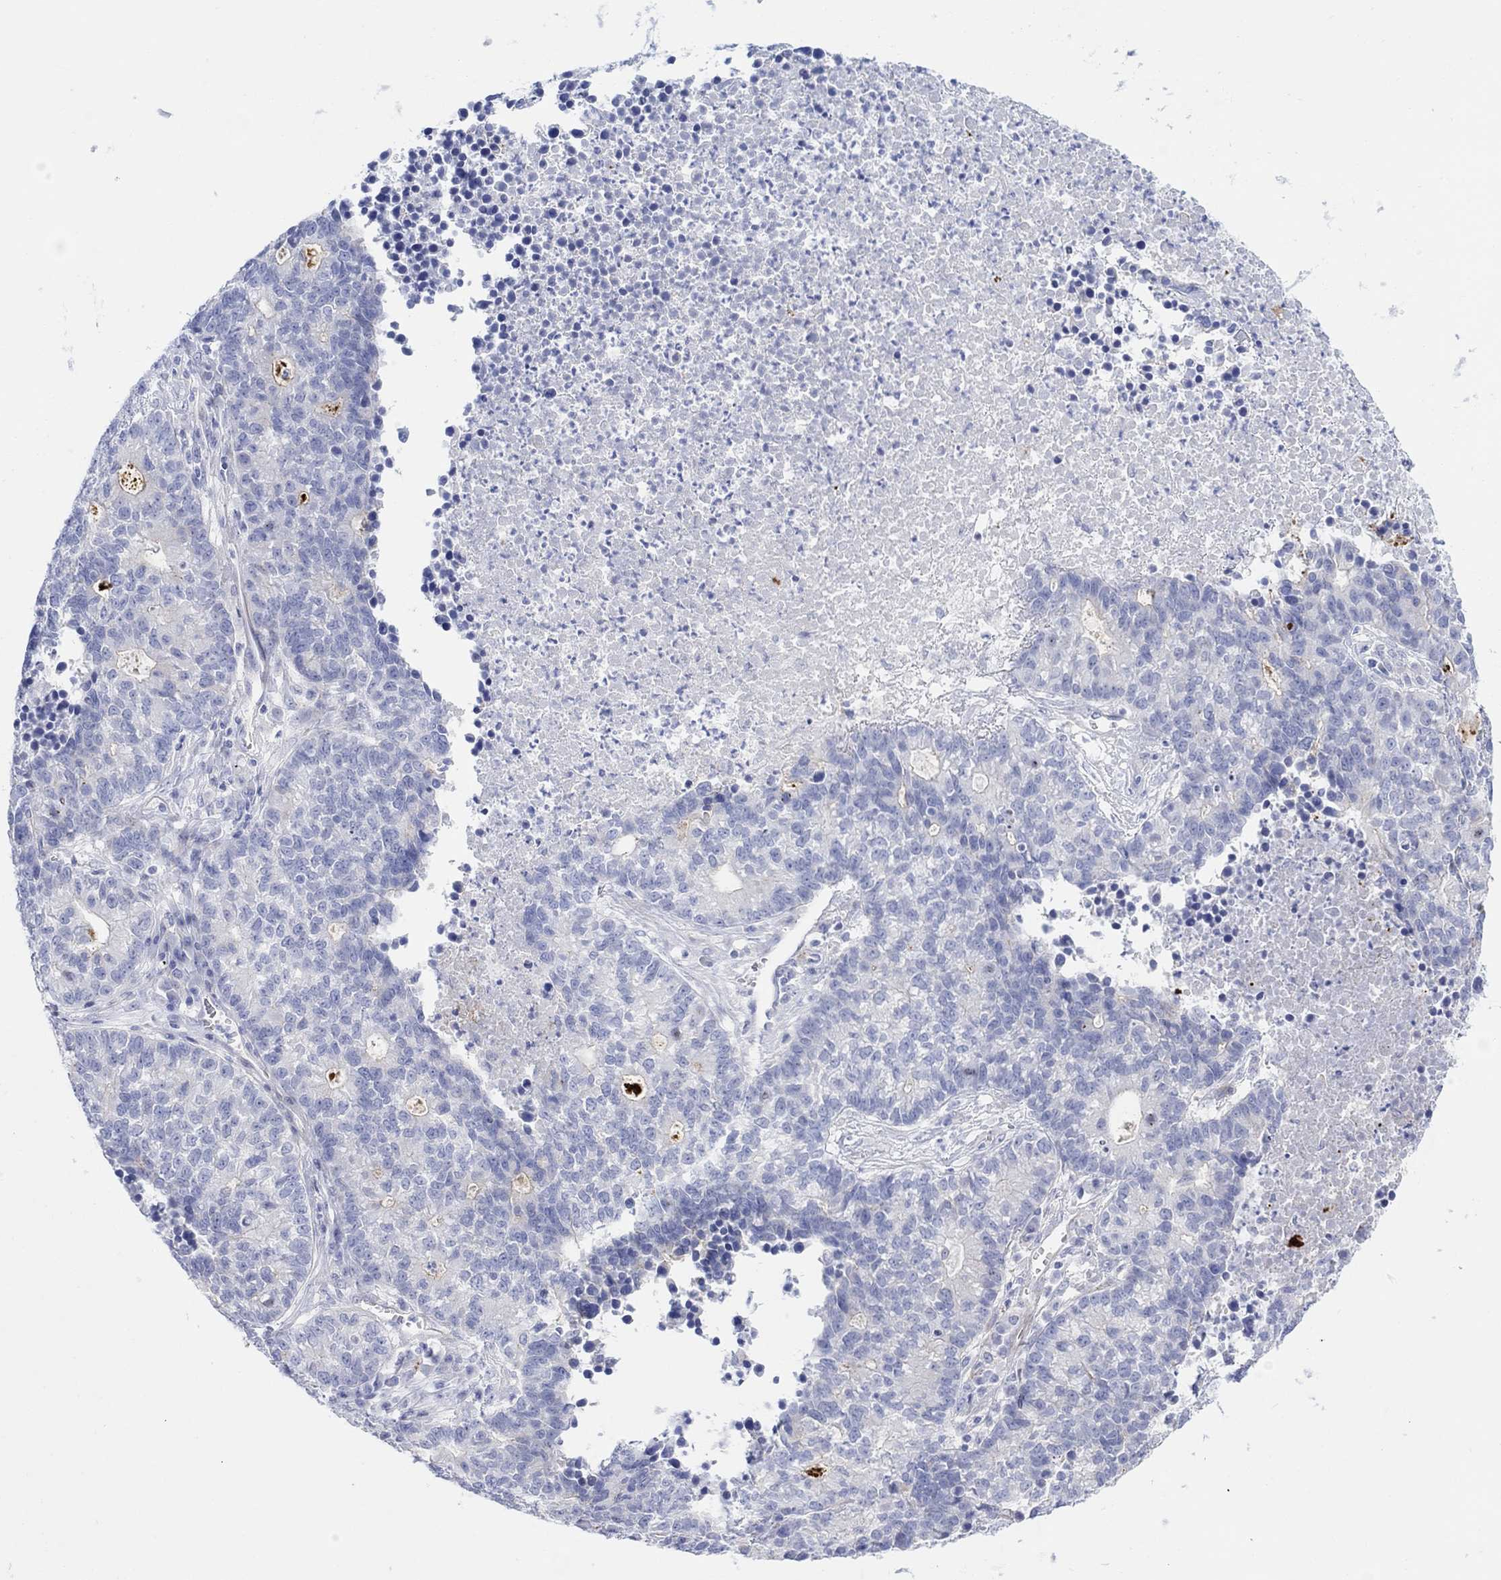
{"staining": {"intensity": "negative", "quantity": "none", "location": "none"}, "tissue": "lung cancer", "cell_type": "Tumor cells", "image_type": "cancer", "snomed": [{"axis": "morphology", "description": "Adenocarcinoma, NOS"}, {"axis": "topography", "description": "Lung"}], "caption": "The image exhibits no significant staining in tumor cells of adenocarcinoma (lung).", "gene": "TLDC2", "patient": {"sex": "male", "age": 57}}